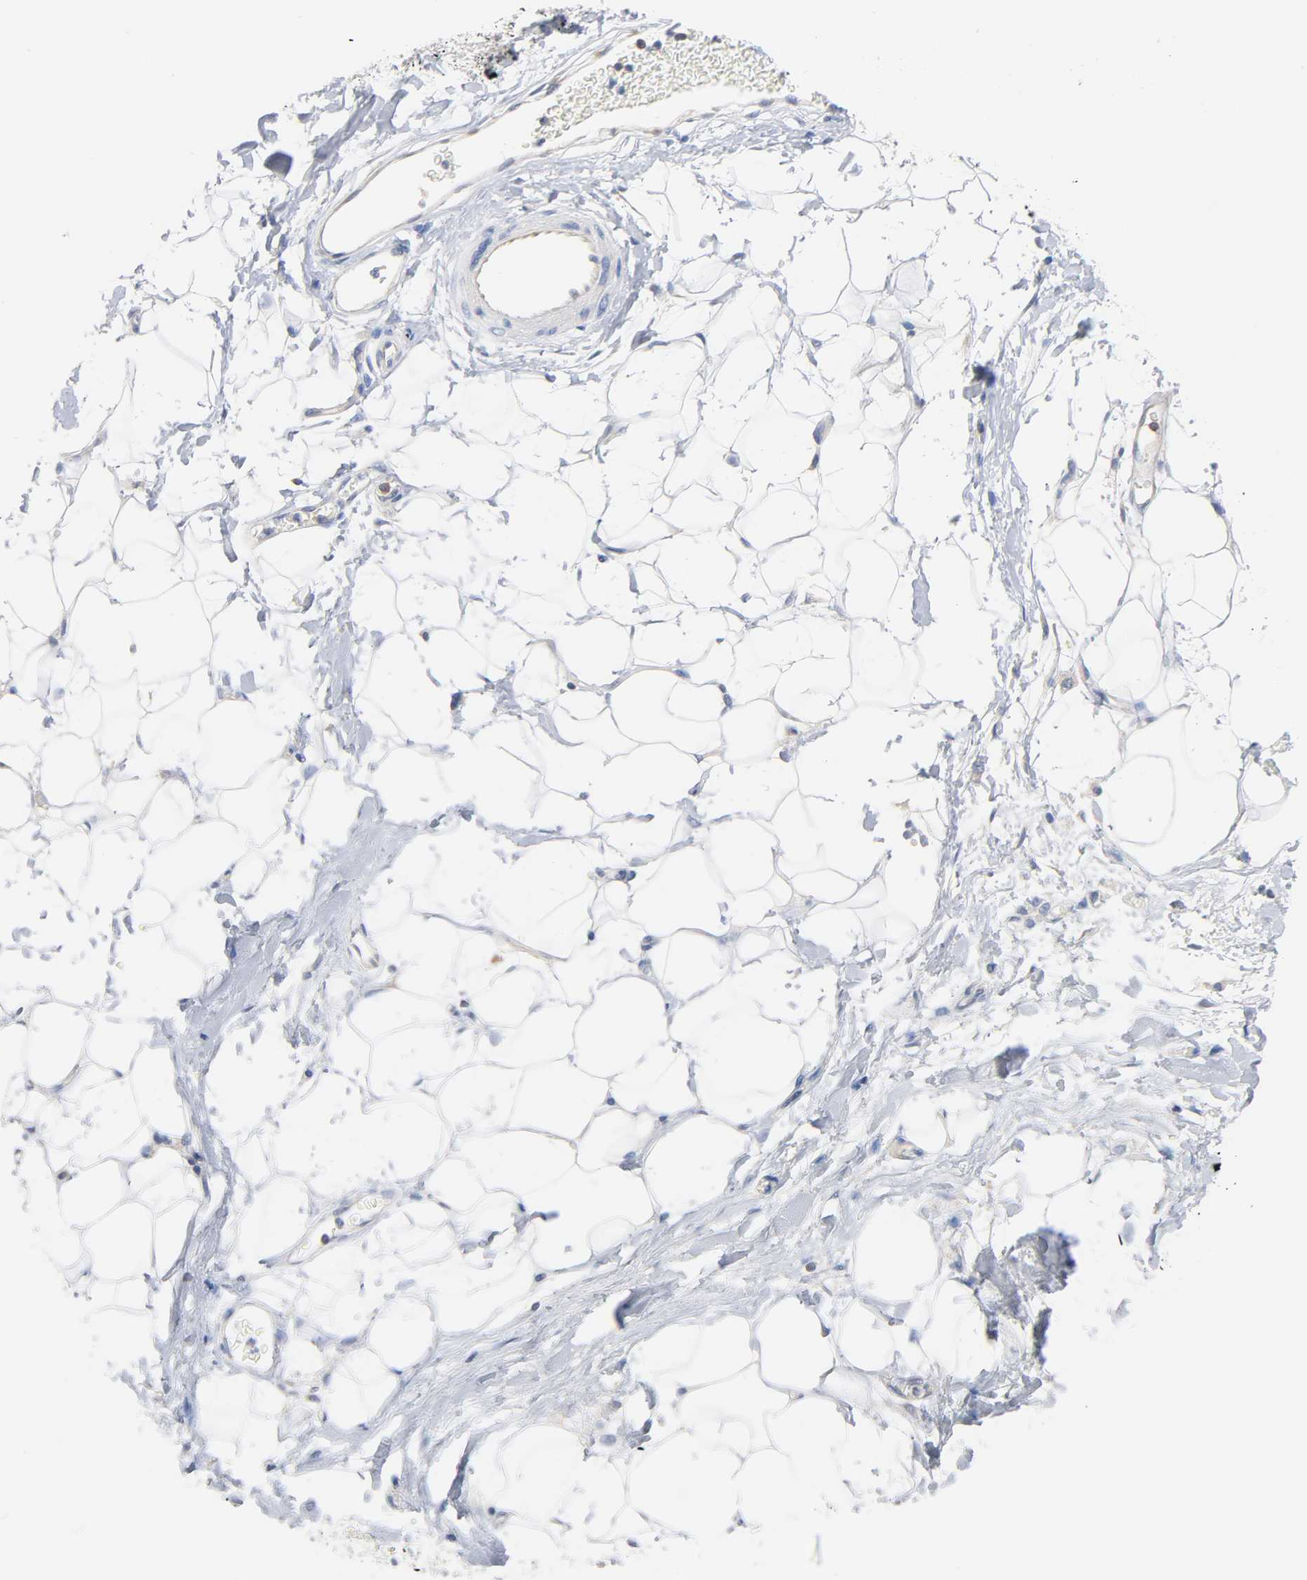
{"staining": {"intensity": "negative", "quantity": "none", "location": "none"}, "tissue": "adipose tissue", "cell_type": "Adipocytes", "image_type": "normal", "snomed": [{"axis": "morphology", "description": "Normal tissue, NOS"}, {"axis": "morphology", "description": "Urothelial carcinoma, High grade"}, {"axis": "topography", "description": "Vascular tissue"}, {"axis": "topography", "description": "Urinary bladder"}], "caption": "Protein analysis of benign adipose tissue shows no significant positivity in adipocytes.", "gene": "MALT1", "patient": {"sex": "female", "age": 56}}